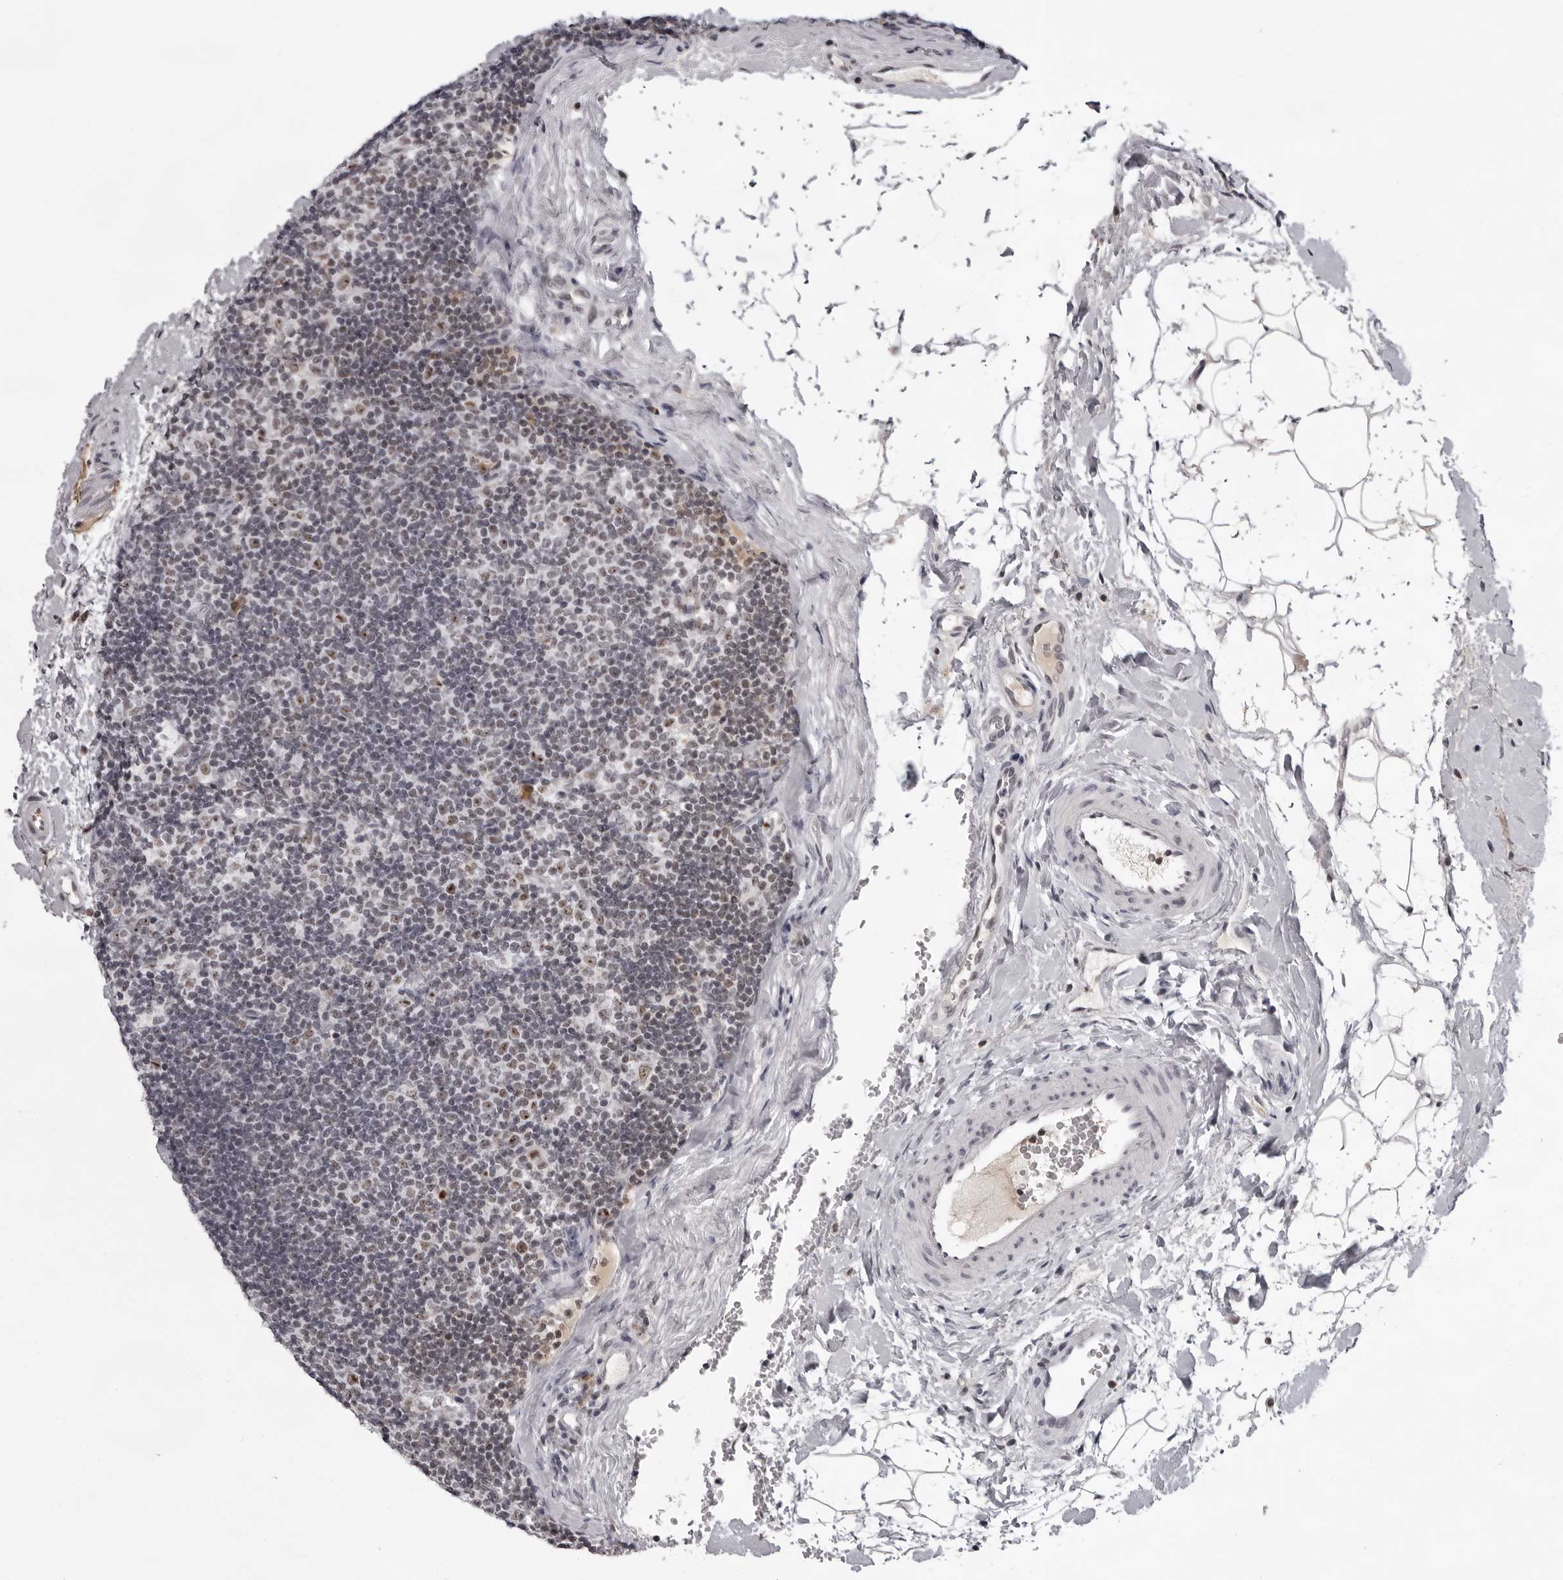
{"staining": {"intensity": "weak", "quantity": "25%-75%", "location": "nuclear"}, "tissue": "lymph node", "cell_type": "Germinal center cells", "image_type": "normal", "snomed": [{"axis": "morphology", "description": "Normal tissue, NOS"}, {"axis": "topography", "description": "Lymph node"}], "caption": "The micrograph reveals staining of normal lymph node, revealing weak nuclear protein positivity (brown color) within germinal center cells.", "gene": "EXOSC10", "patient": {"sex": "female", "age": 22}}